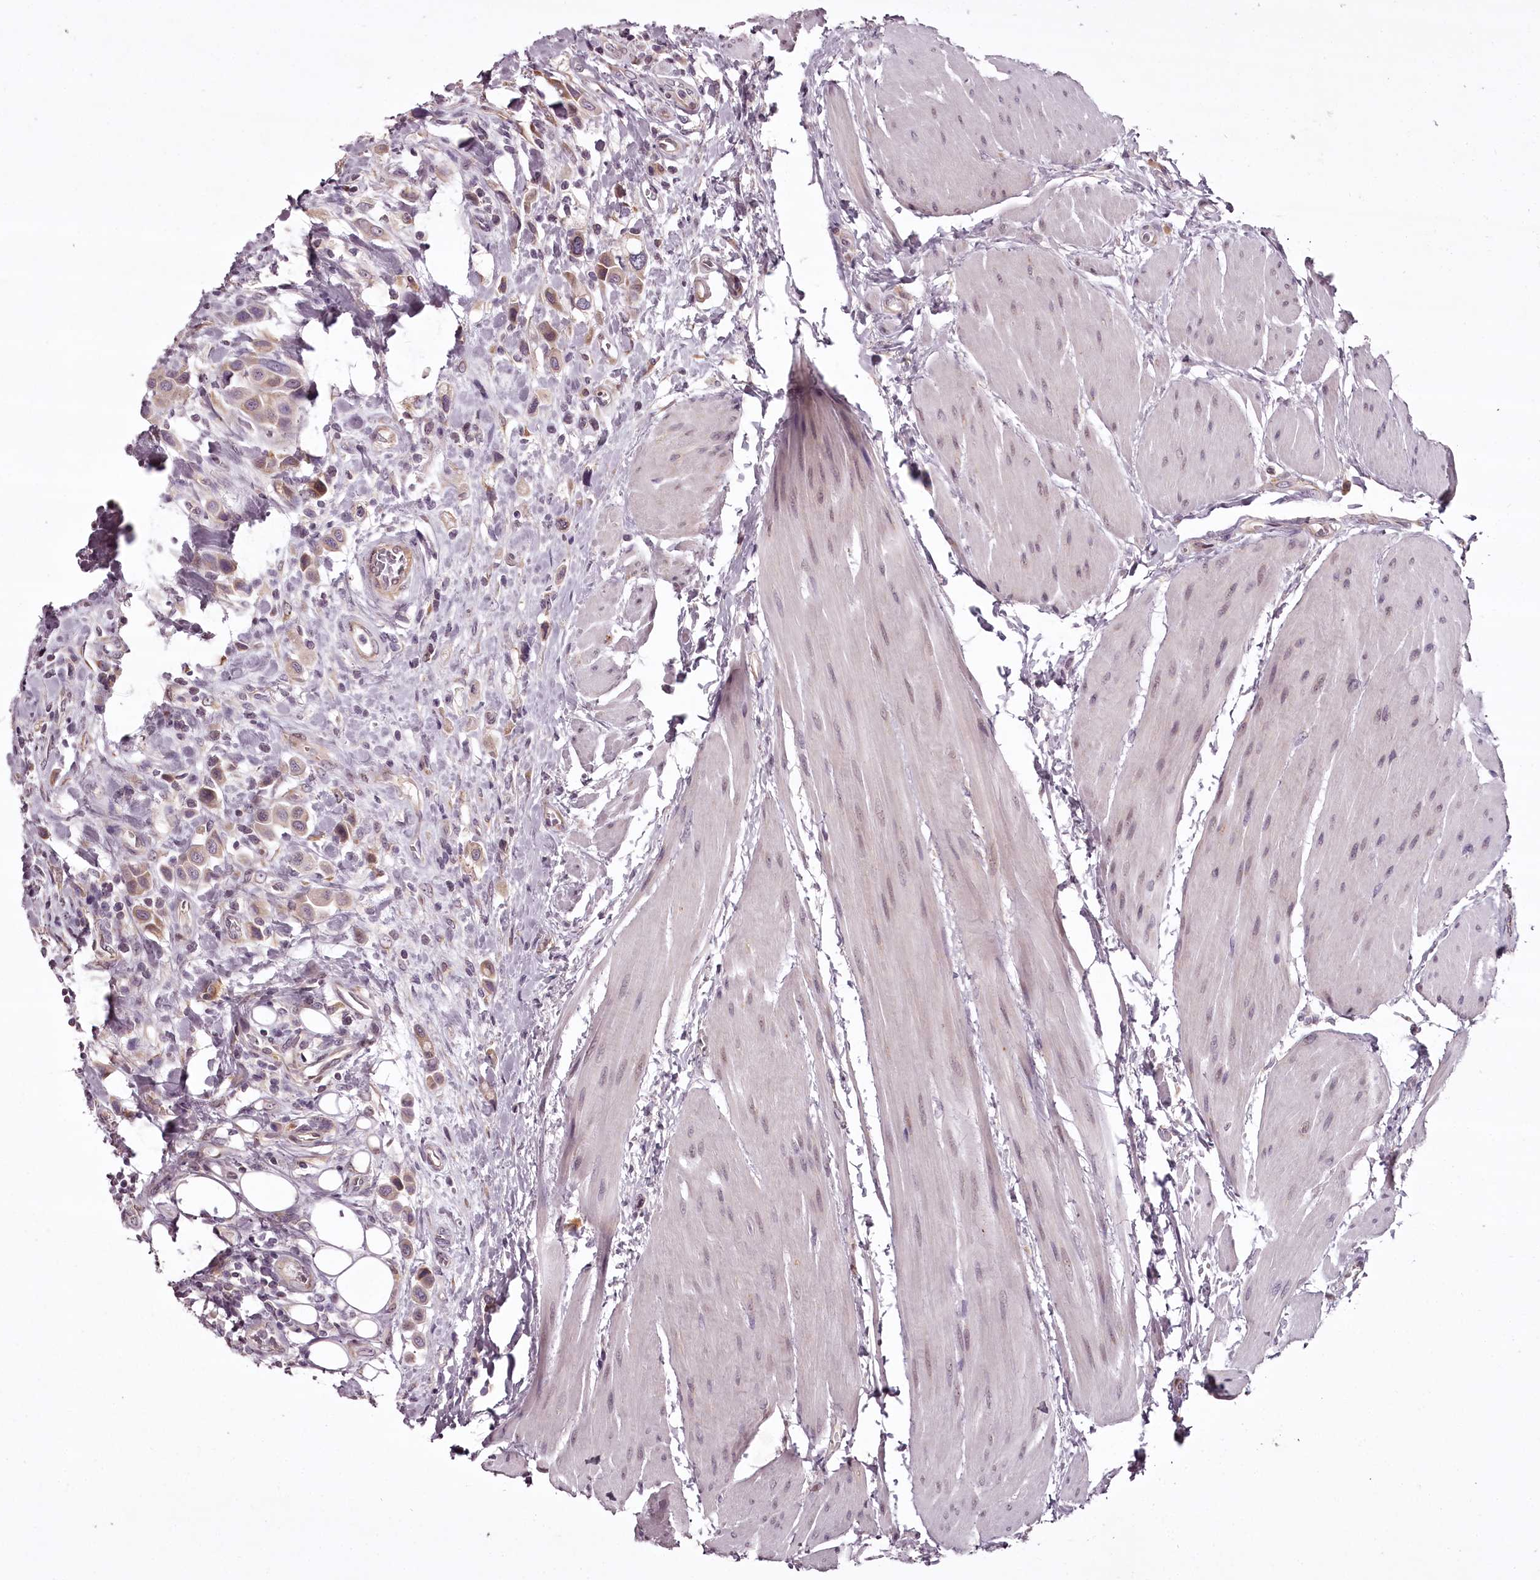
{"staining": {"intensity": "weak", "quantity": "25%-75%", "location": "cytoplasmic/membranous,nuclear"}, "tissue": "urothelial cancer", "cell_type": "Tumor cells", "image_type": "cancer", "snomed": [{"axis": "morphology", "description": "Urothelial carcinoma, High grade"}, {"axis": "topography", "description": "Urinary bladder"}], "caption": "Human high-grade urothelial carcinoma stained with a brown dye reveals weak cytoplasmic/membranous and nuclear positive expression in approximately 25%-75% of tumor cells.", "gene": "CCDC92", "patient": {"sex": "male", "age": 50}}